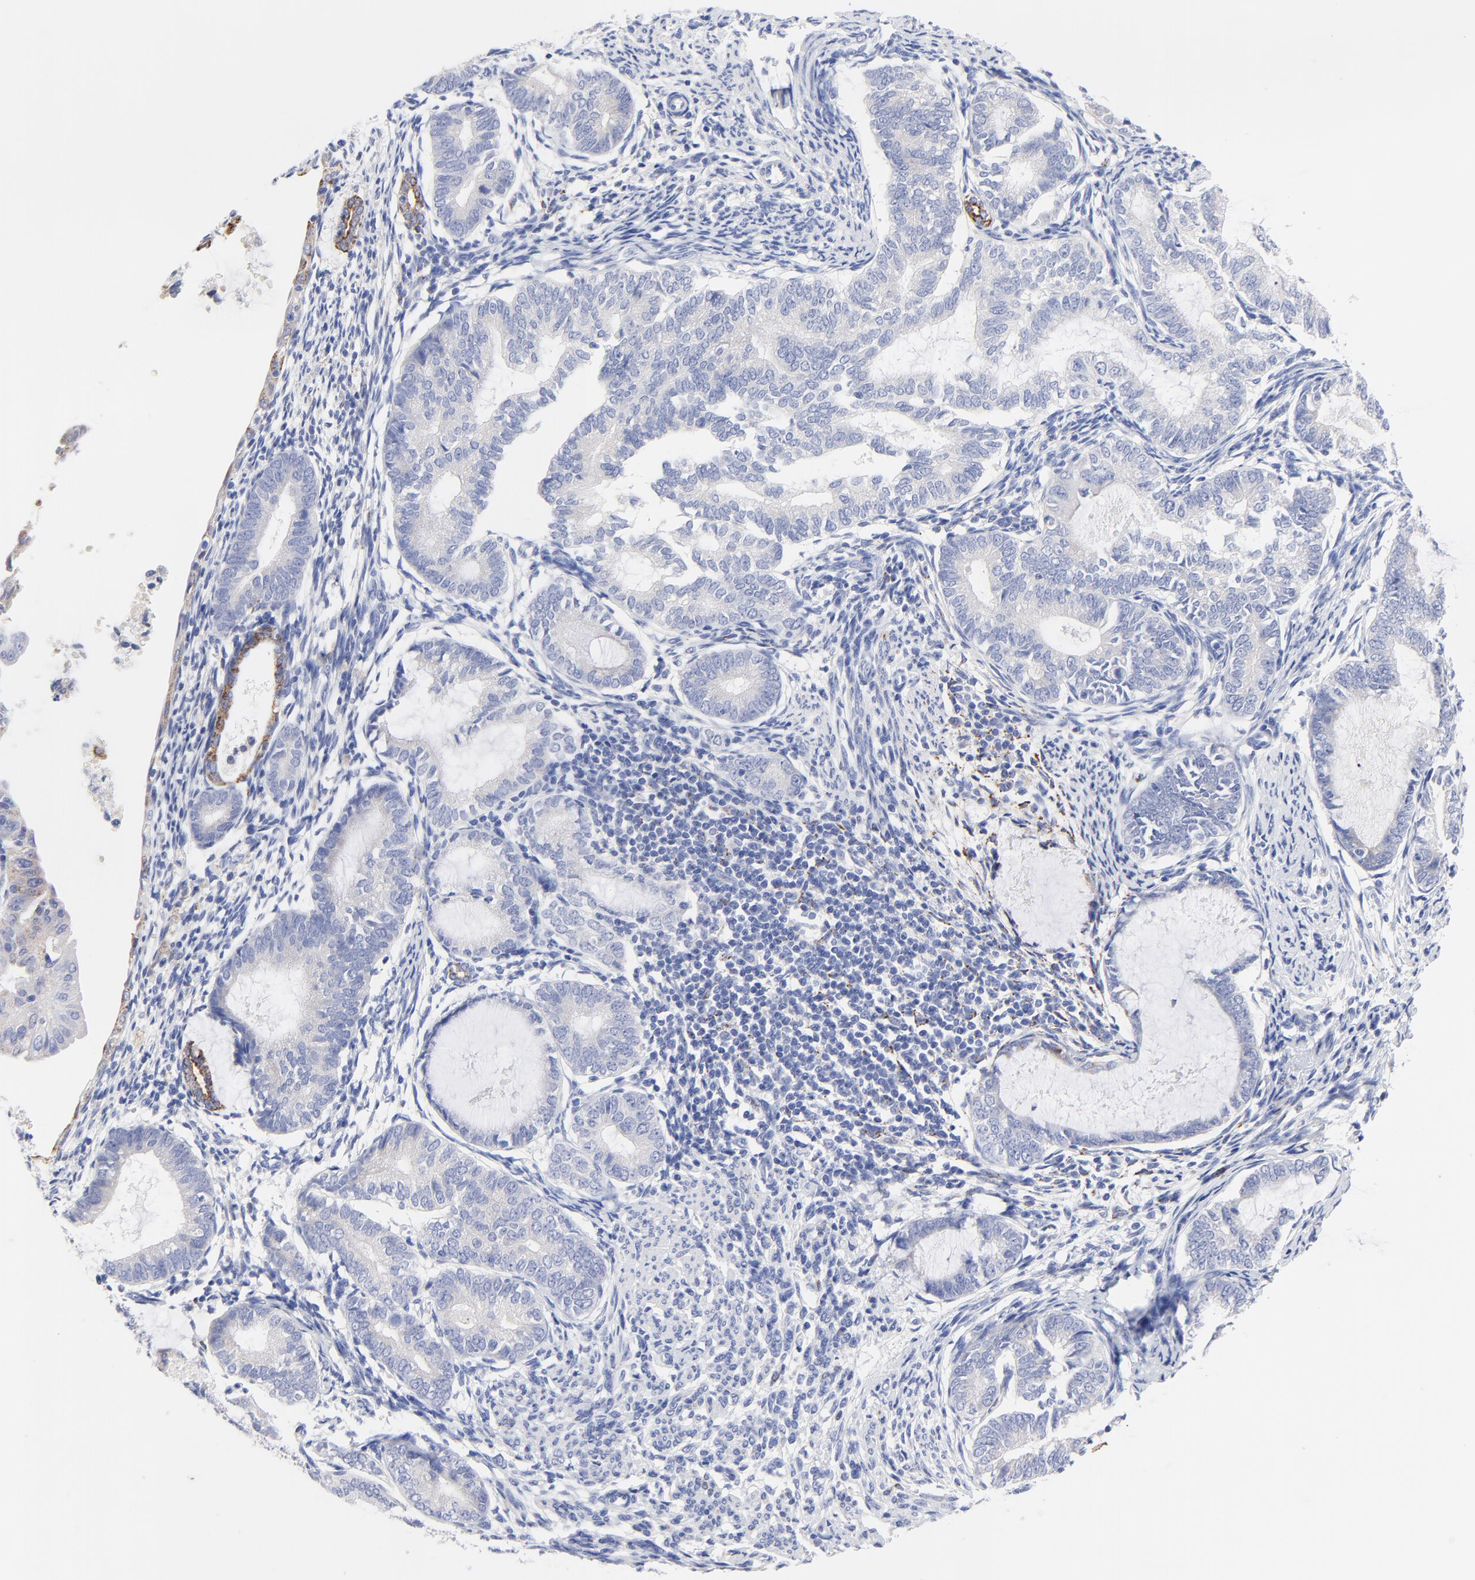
{"staining": {"intensity": "negative", "quantity": "none", "location": "none"}, "tissue": "endometrial cancer", "cell_type": "Tumor cells", "image_type": "cancer", "snomed": [{"axis": "morphology", "description": "Adenocarcinoma, NOS"}, {"axis": "topography", "description": "Endometrium"}], "caption": "Endometrial cancer was stained to show a protein in brown. There is no significant staining in tumor cells. (DAB (3,3'-diaminobenzidine) immunohistochemistry (IHC) with hematoxylin counter stain).", "gene": "FBXO10", "patient": {"sex": "female", "age": 63}}